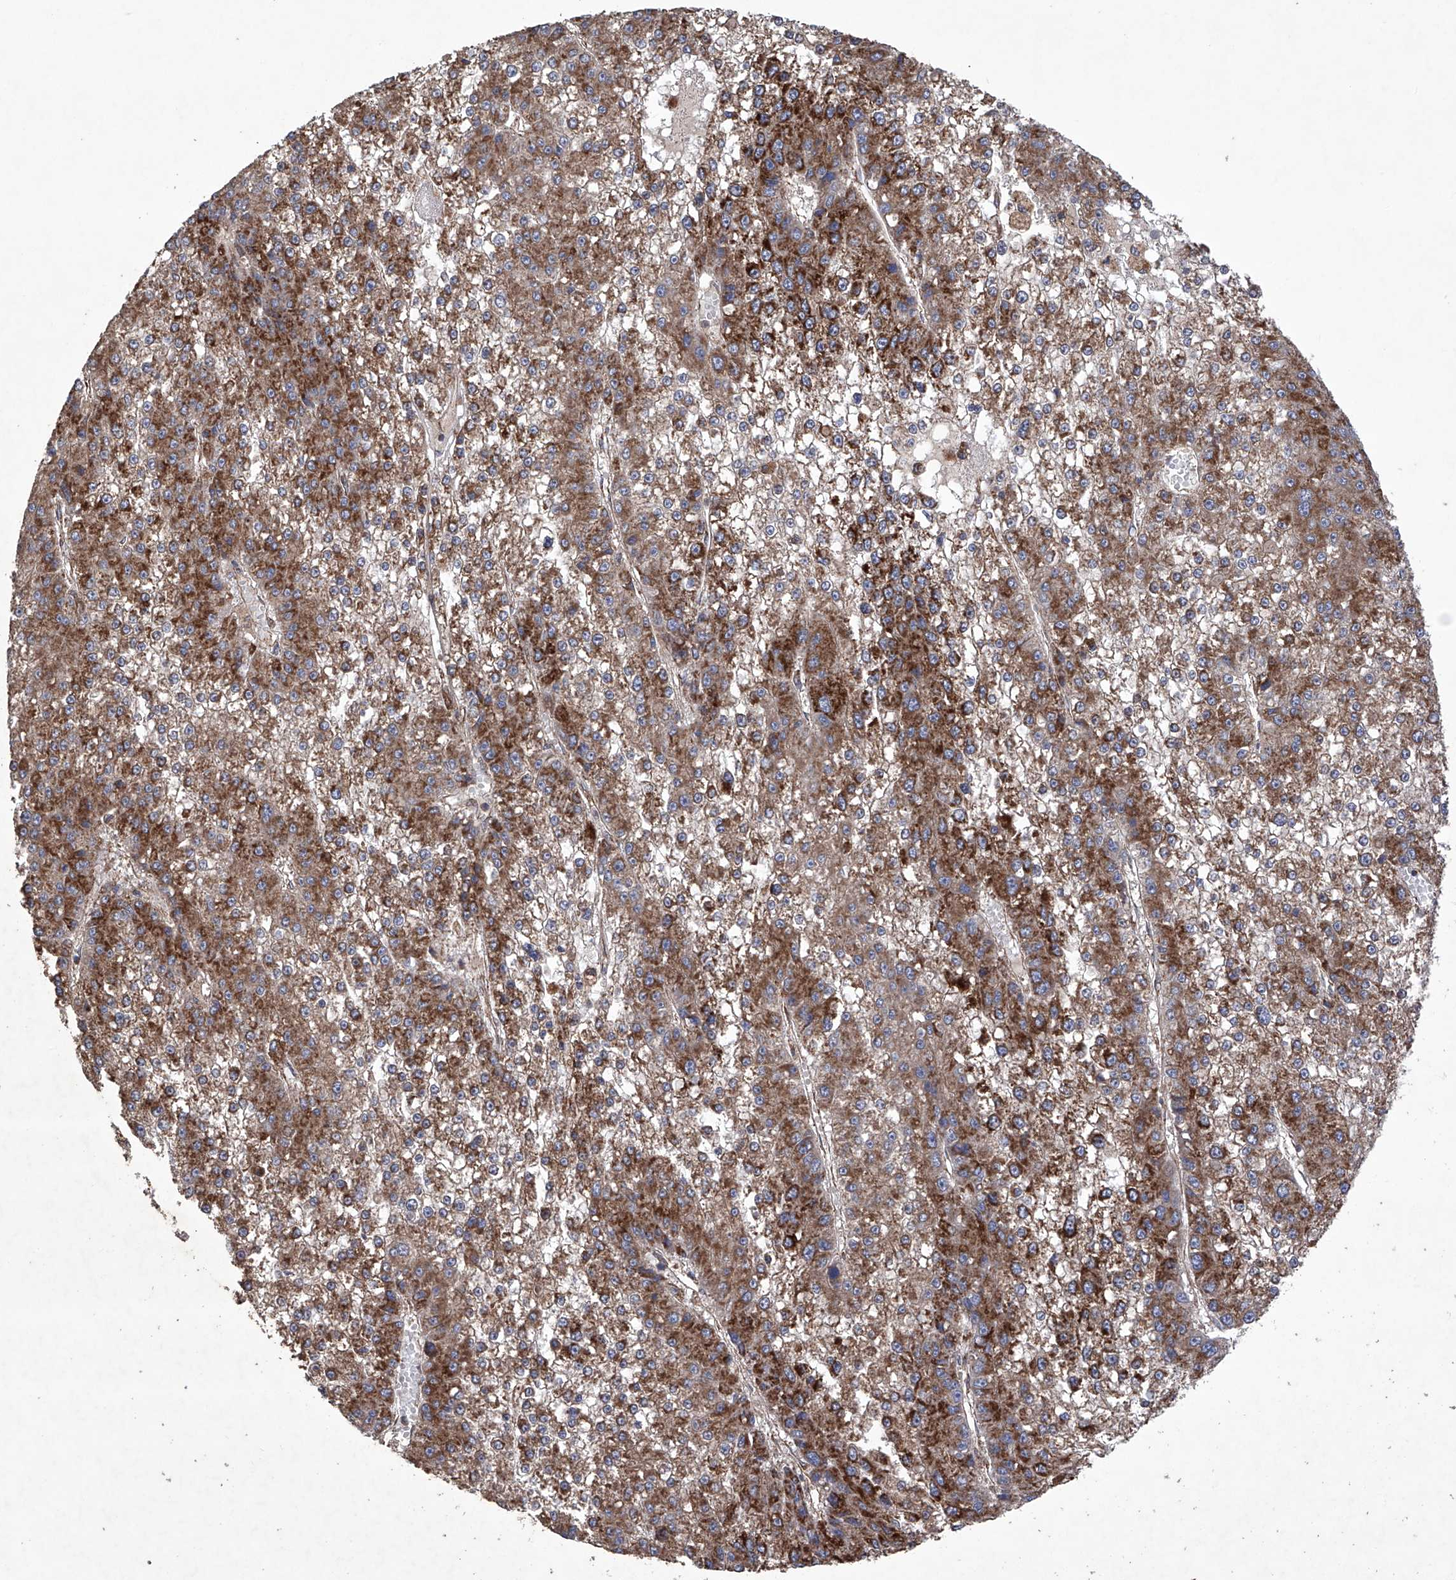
{"staining": {"intensity": "moderate", "quantity": ">75%", "location": "cytoplasmic/membranous"}, "tissue": "liver cancer", "cell_type": "Tumor cells", "image_type": "cancer", "snomed": [{"axis": "morphology", "description": "Carcinoma, Hepatocellular, NOS"}, {"axis": "topography", "description": "Liver"}], "caption": "This micrograph shows liver hepatocellular carcinoma stained with immunohistochemistry to label a protein in brown. The cytoplasmic/membranous of tumor cells show moderate positivity for the protein. Nuclei are counter-stained blue.", "gene": "EFCAB2", "patient": {"sex": "female", "age": 73}}